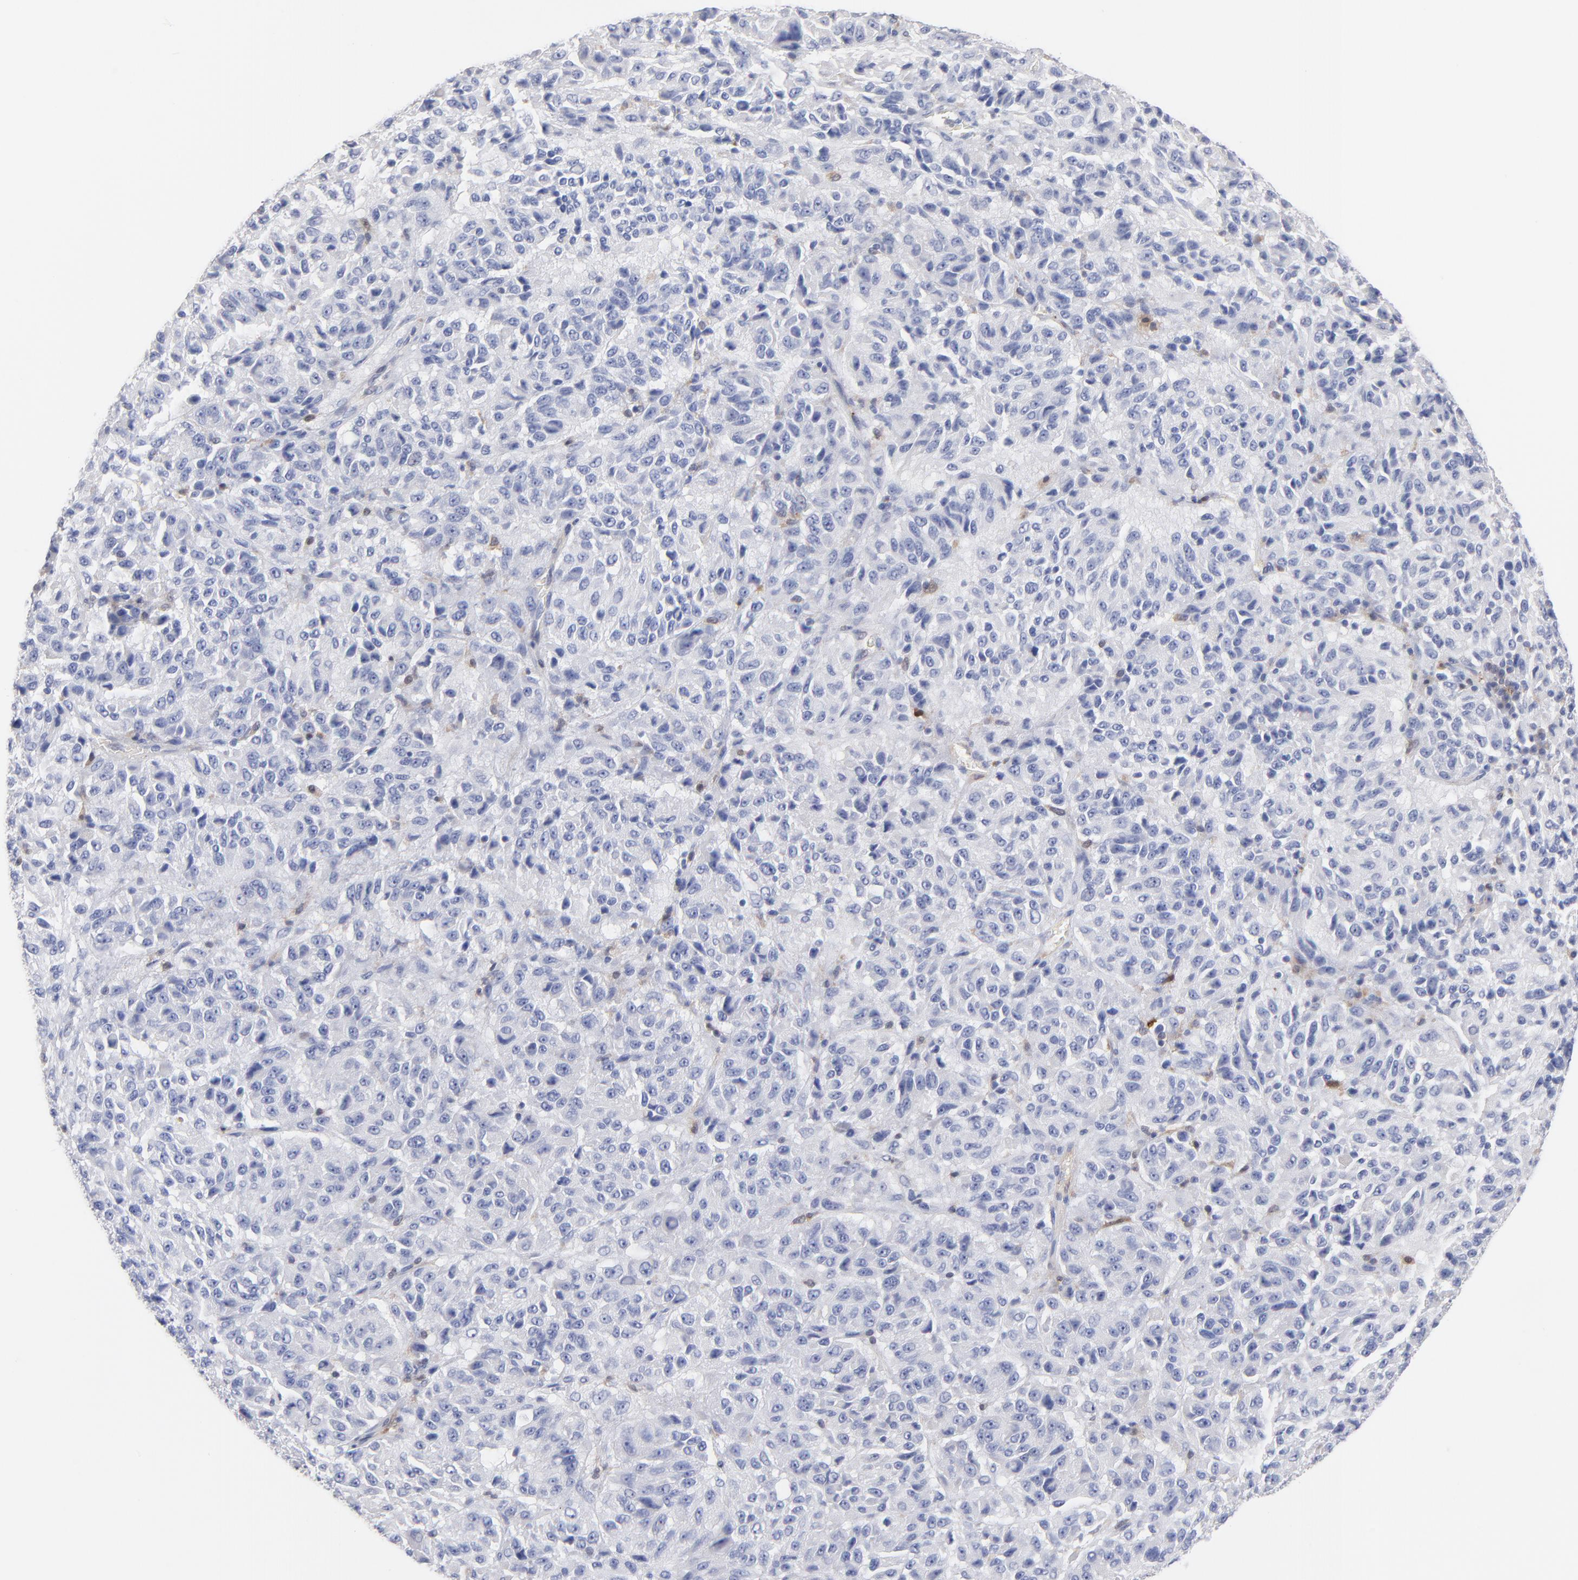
{"staining": {"intensity": "weak", "quantity": "<25%", "location": "cytoplasmic/membranous"}, "tissue": "melanoma", "cell_type": "Tumor cells", "image_type": "cancer", "snomed": [{"axis": "morphology", "description": "Malignant melanoma, Metastatic site"}, {"axis": "topography", "description": "Lung"}], "caption": "The micrograph exhibits no staining of tumor cells in melanoma. Brightfield microscopy of immunohistochemistry (IHC) stained with DAB (brown) and hematoxylin (blue), captured at high magnification.", "gene": "BID", "patient": {"sex": "male", "age": 64}}